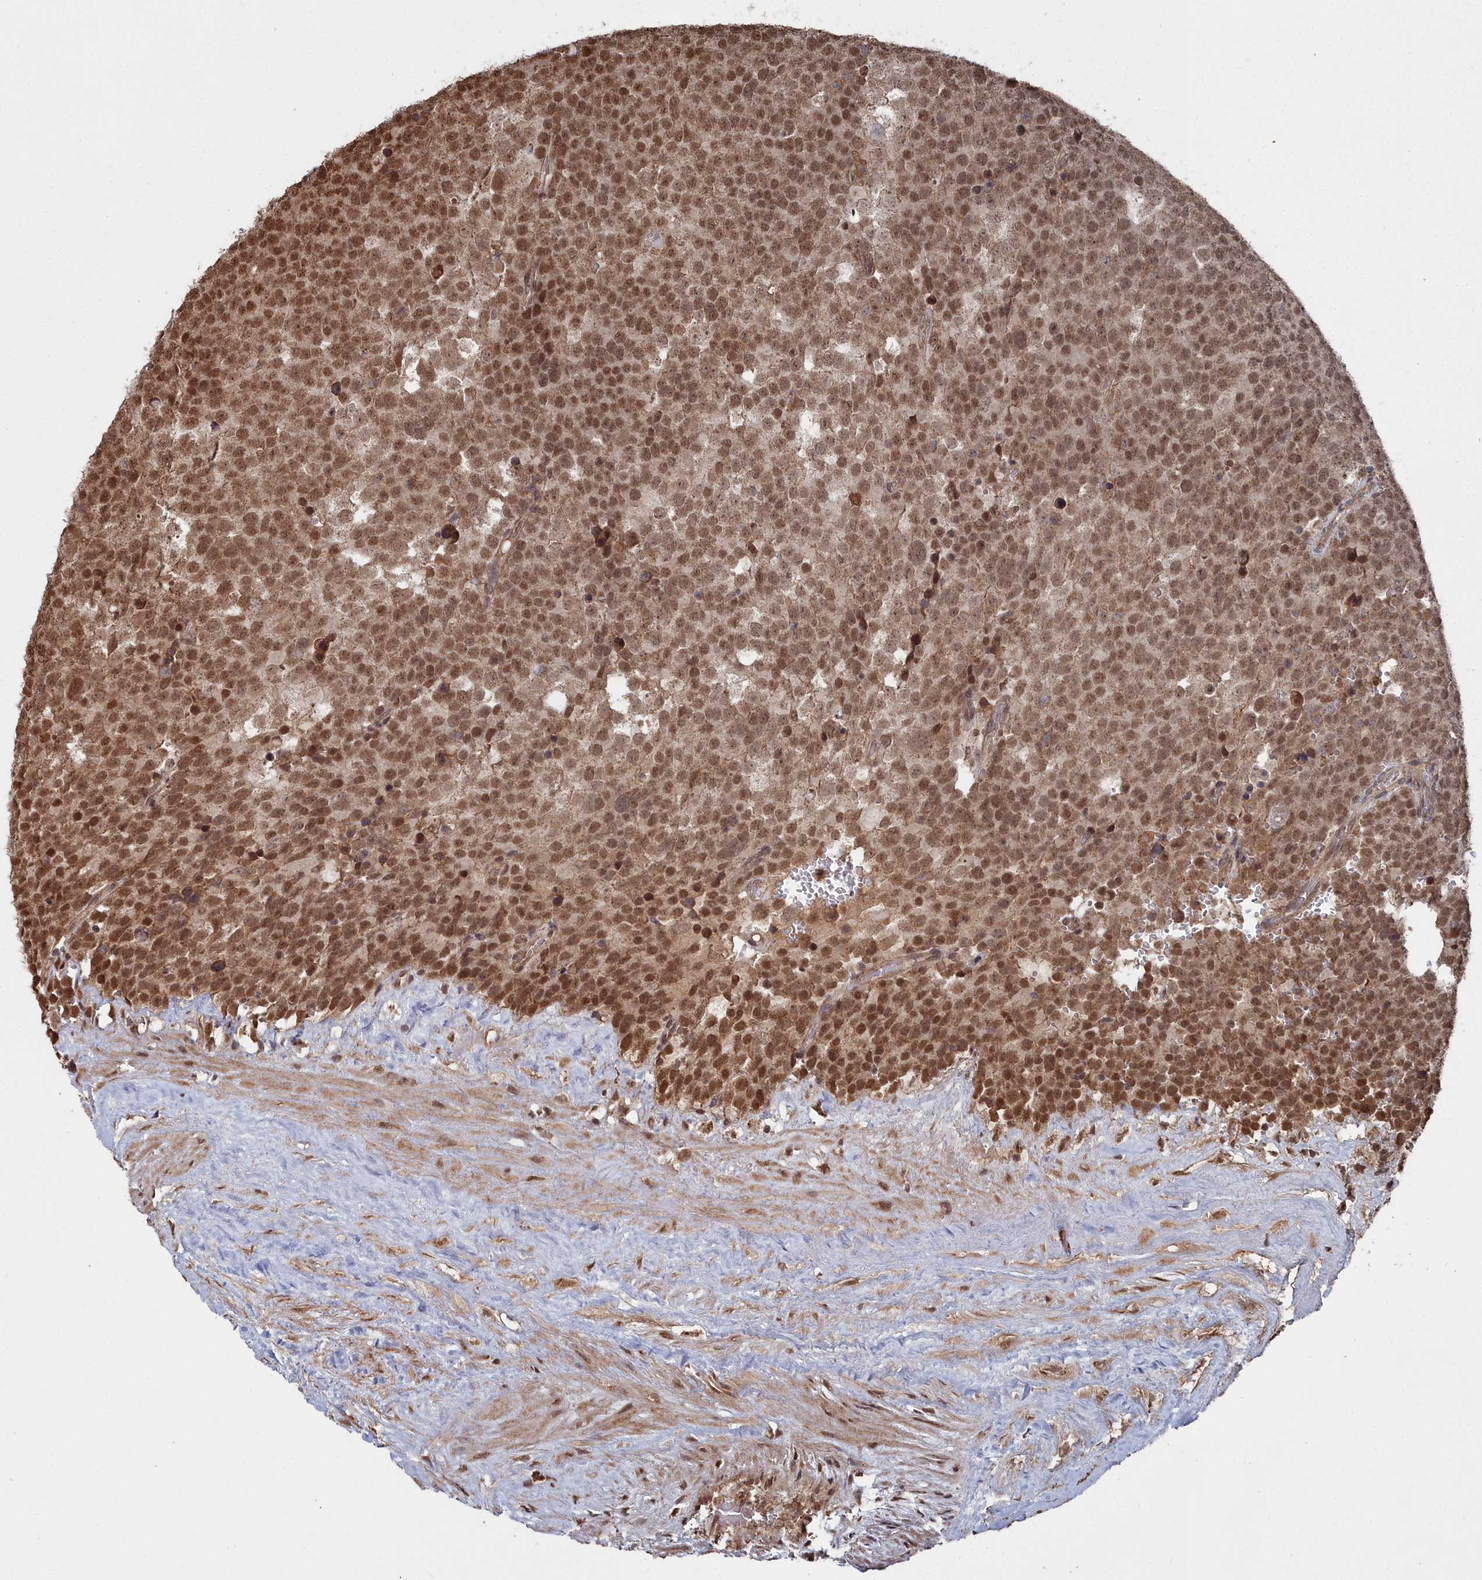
{"staining": {"intensity": "moderate", "quantity": ">75%", "location": "nuclear"}, "tissue": "testis cancer", "cell_type": "Tumor cells", "image_type": "cancer", "snomed": [{"axis": "morphology", "description": "Seminoma, NOS"}, {"axis": "topography", "description": "Testis"}], "caption": "IHC micrograph of neoplastic tissue: seminoma (testis) stained using immunohistochemistry (IHC) displays medium levels of moderate protein expression localized specifically in the nuclear of tumor cells, appearing as a nuclear brown color.", "gene": "CCNP", "patient": {"sex": "male", "age": 71}}